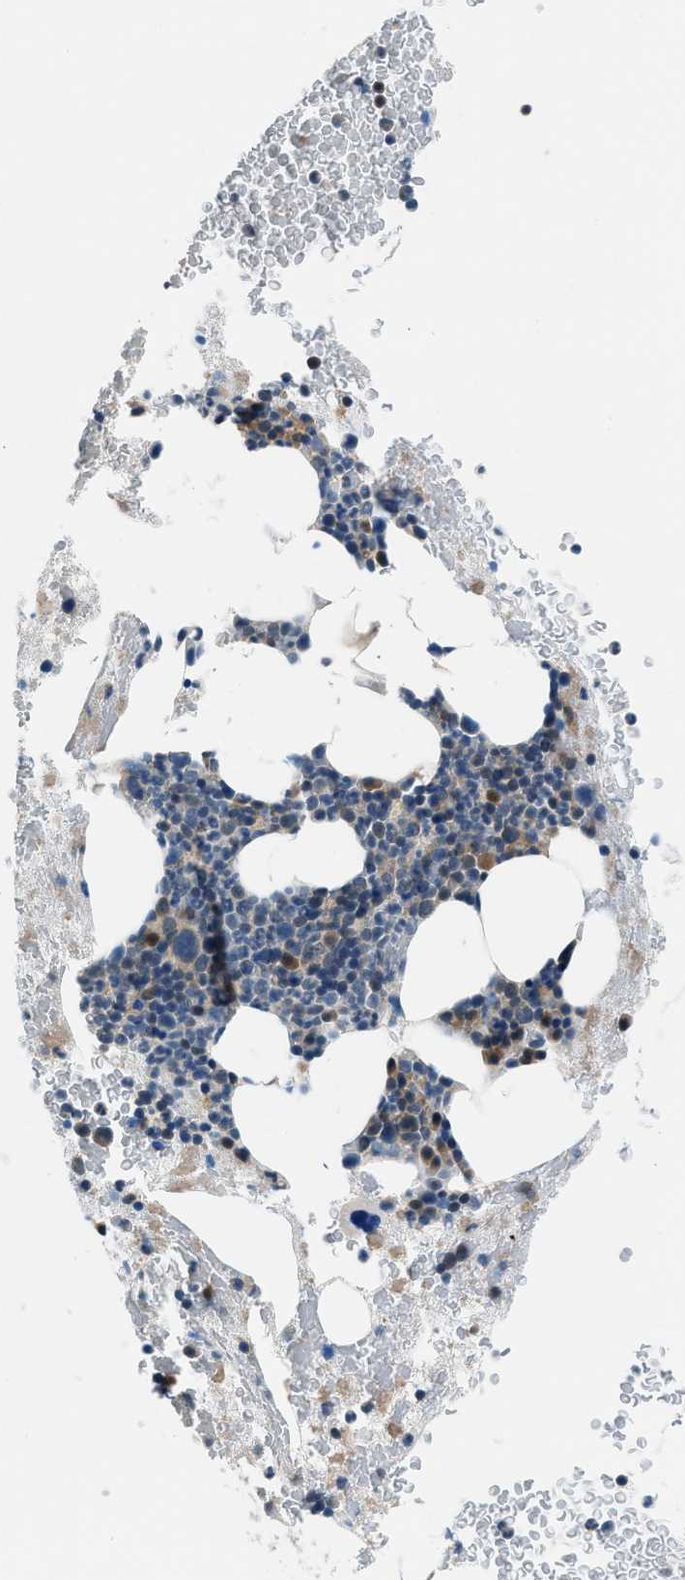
{"staining": {"intensity": "moderate", "quantity": "<25%", "location": "cytoplasmic/membranous"}, "tissue": "bone marrow", "cell_type": "Hematopoietic cells", "image_type": "normal", "snomed": [{"axis": "morphology", "description": "Normal tissue, NOS"}, {"axis": "morphology", "description": "Inflammation, NOS"}, {"axis": "topography", "description": "Bone marrow"}], "caption": "Immunohistochemical staining of benign bone marrow exhibits moderate cytoplasmic/membranous protein expression in approximately <25% of hematopoietic cells.", "gene": "ACP1", "patient": {"sex": "male", "age": 63}}